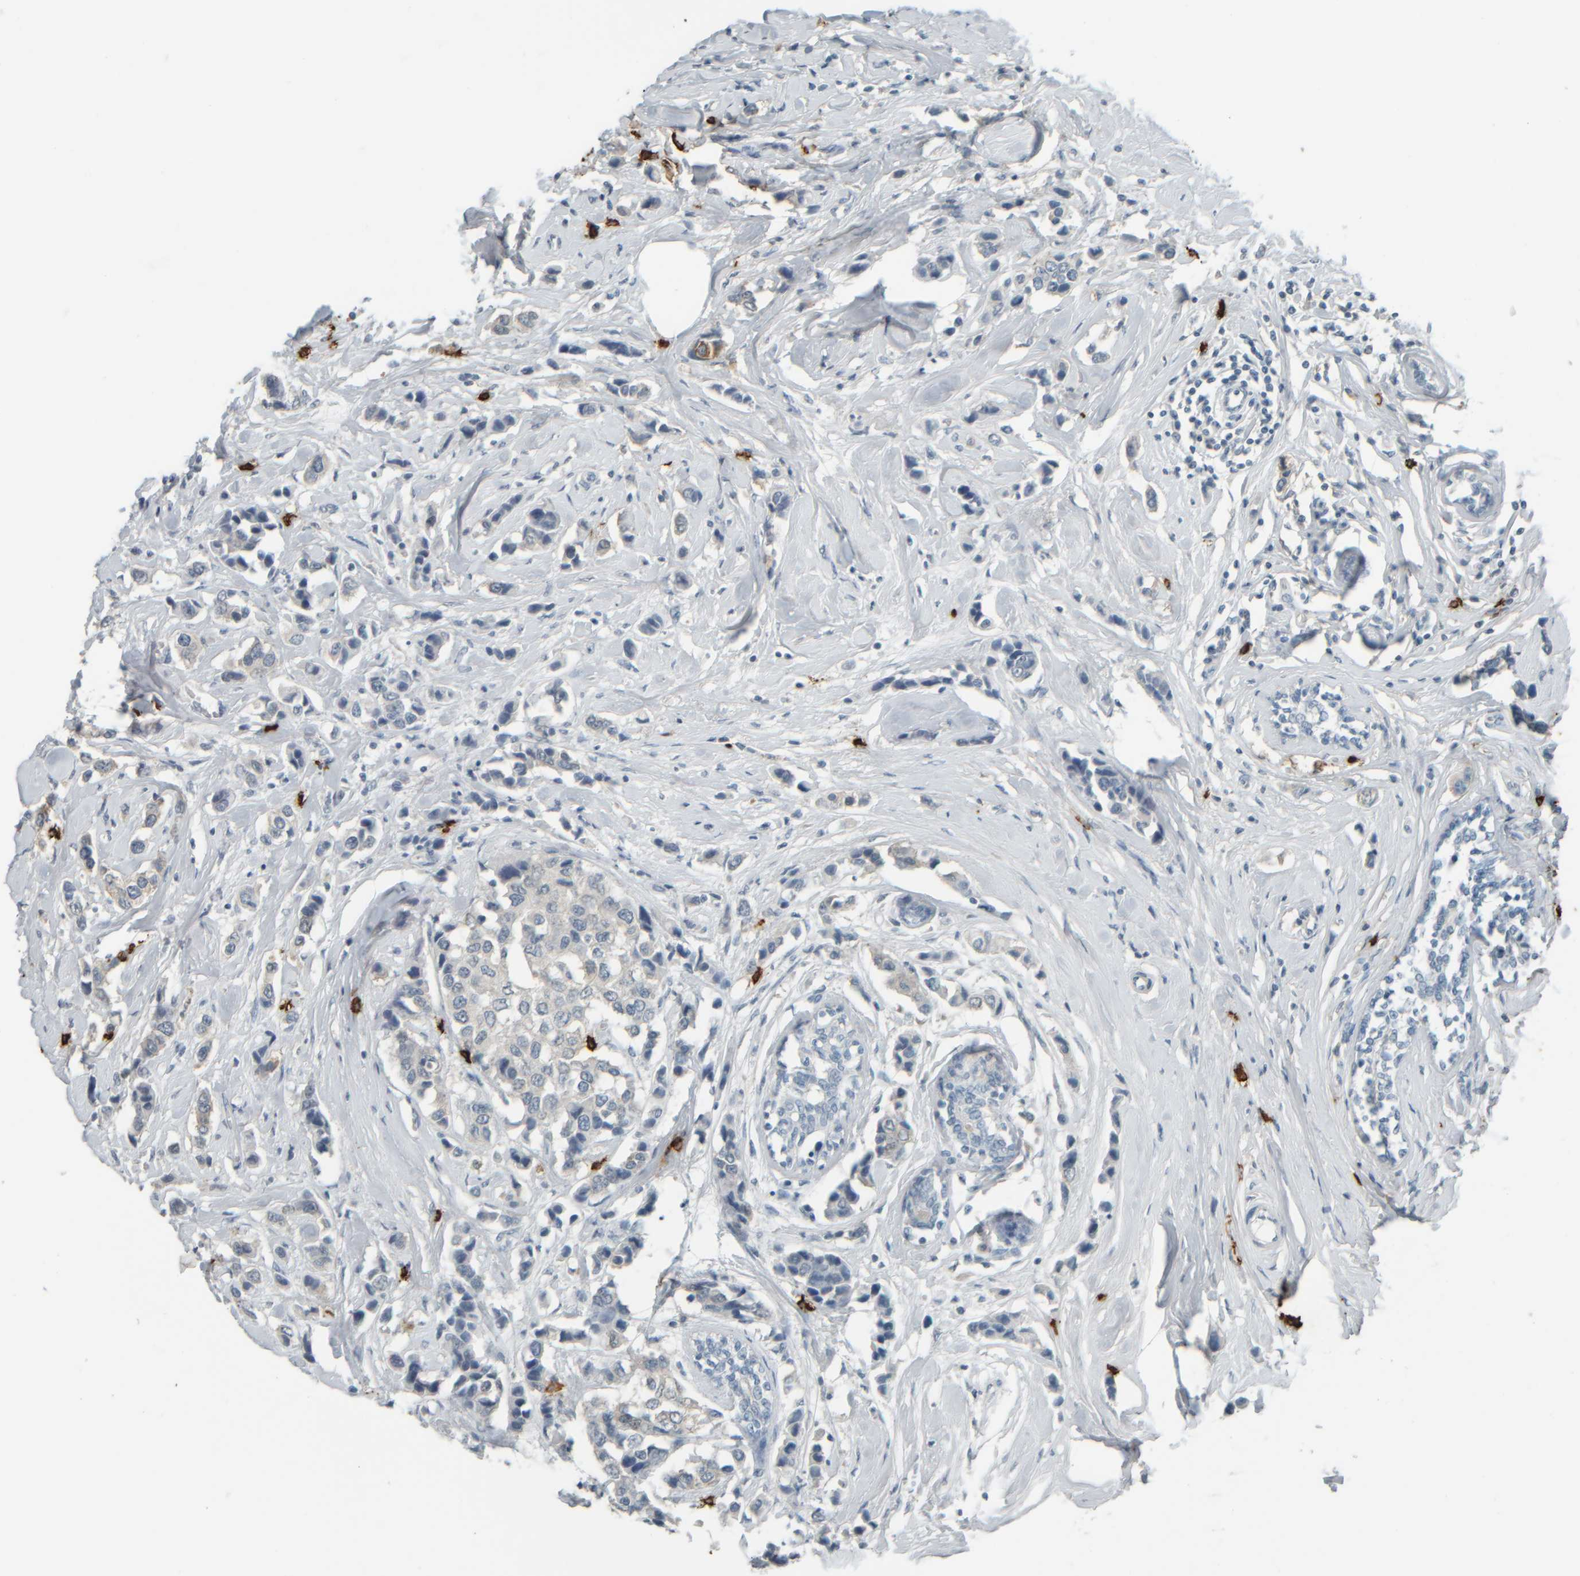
{"staining": {"intensity": "negative", "quantity": "none", "location": "none"}, "tissue": "breast cancer", "cell_type": "Tumor cells", "image_type": "cancer", "snomed": [{"axis": "morphology", "description": "Normal tissue, NOS"}, {"axis": "morphology", "description": "Duct carcinoma"}, {"axis": "topography", "description": "Breast"}], "caption": "Immunohistochemical staining of breast cancer (invasive ductal carcinoma) reveals no significant staining in tumor cells.", "gene": "TPSAB1", "patient": {"sex": "female", "age": 50}}